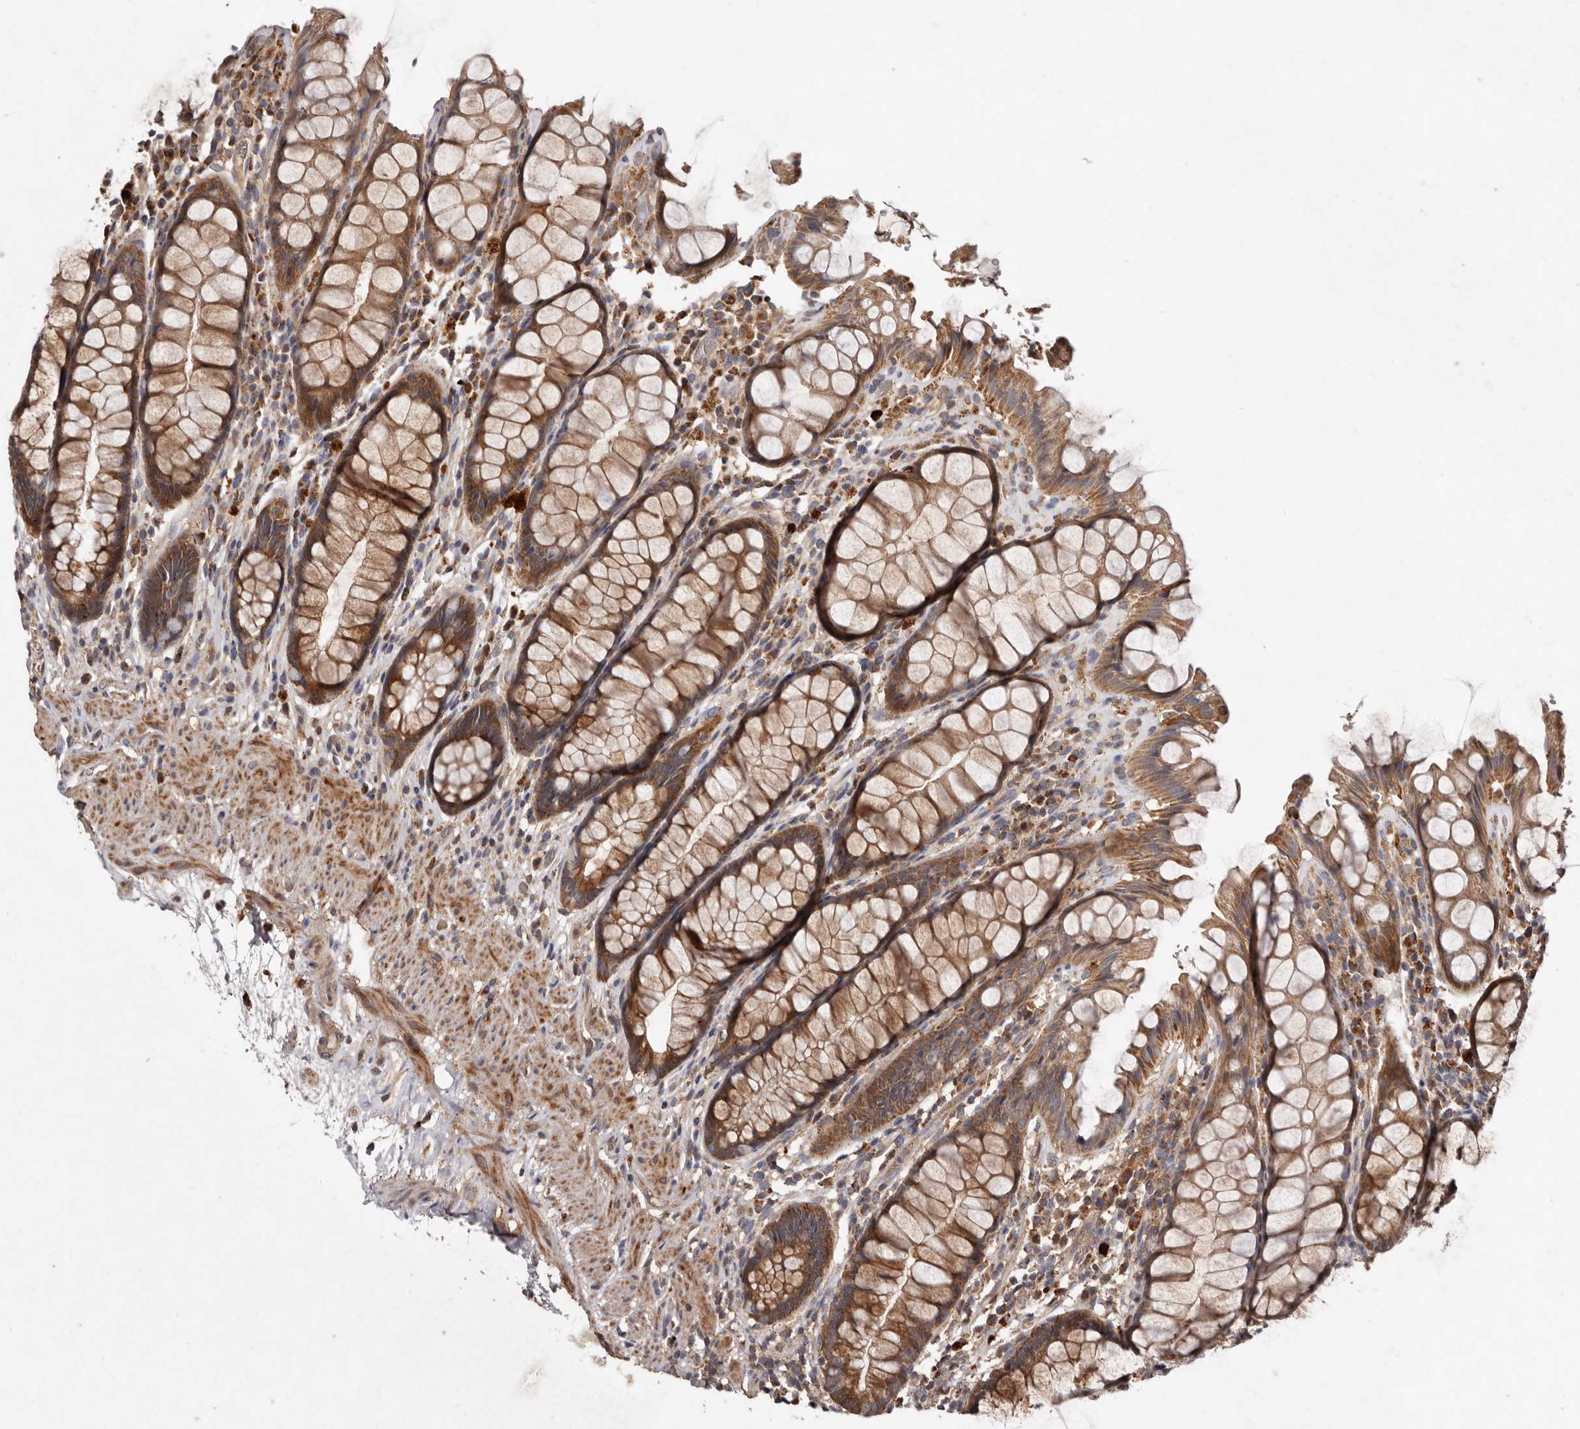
{"staining": {"intensity": "moderate", "quantity": ">75%", "location": "cytoplasmic/membranous"}, "tissue": "rectum", "cell_type": "Glandular cells", "image_type": "normal", "snomed": [{"axis": "morphology", "description": "Normal tissue, NOS"}, {"axis": "topography", "description": "Rectum"}], "caption": "This is a histology image of immunohistochemistry (IHC) staining of normal rectum, which shows moderate staining in the cytoplasmic/membranous of glandular cells.", "gene": "GOT1L1", "patient": {"sex": "male", "age": 64}}